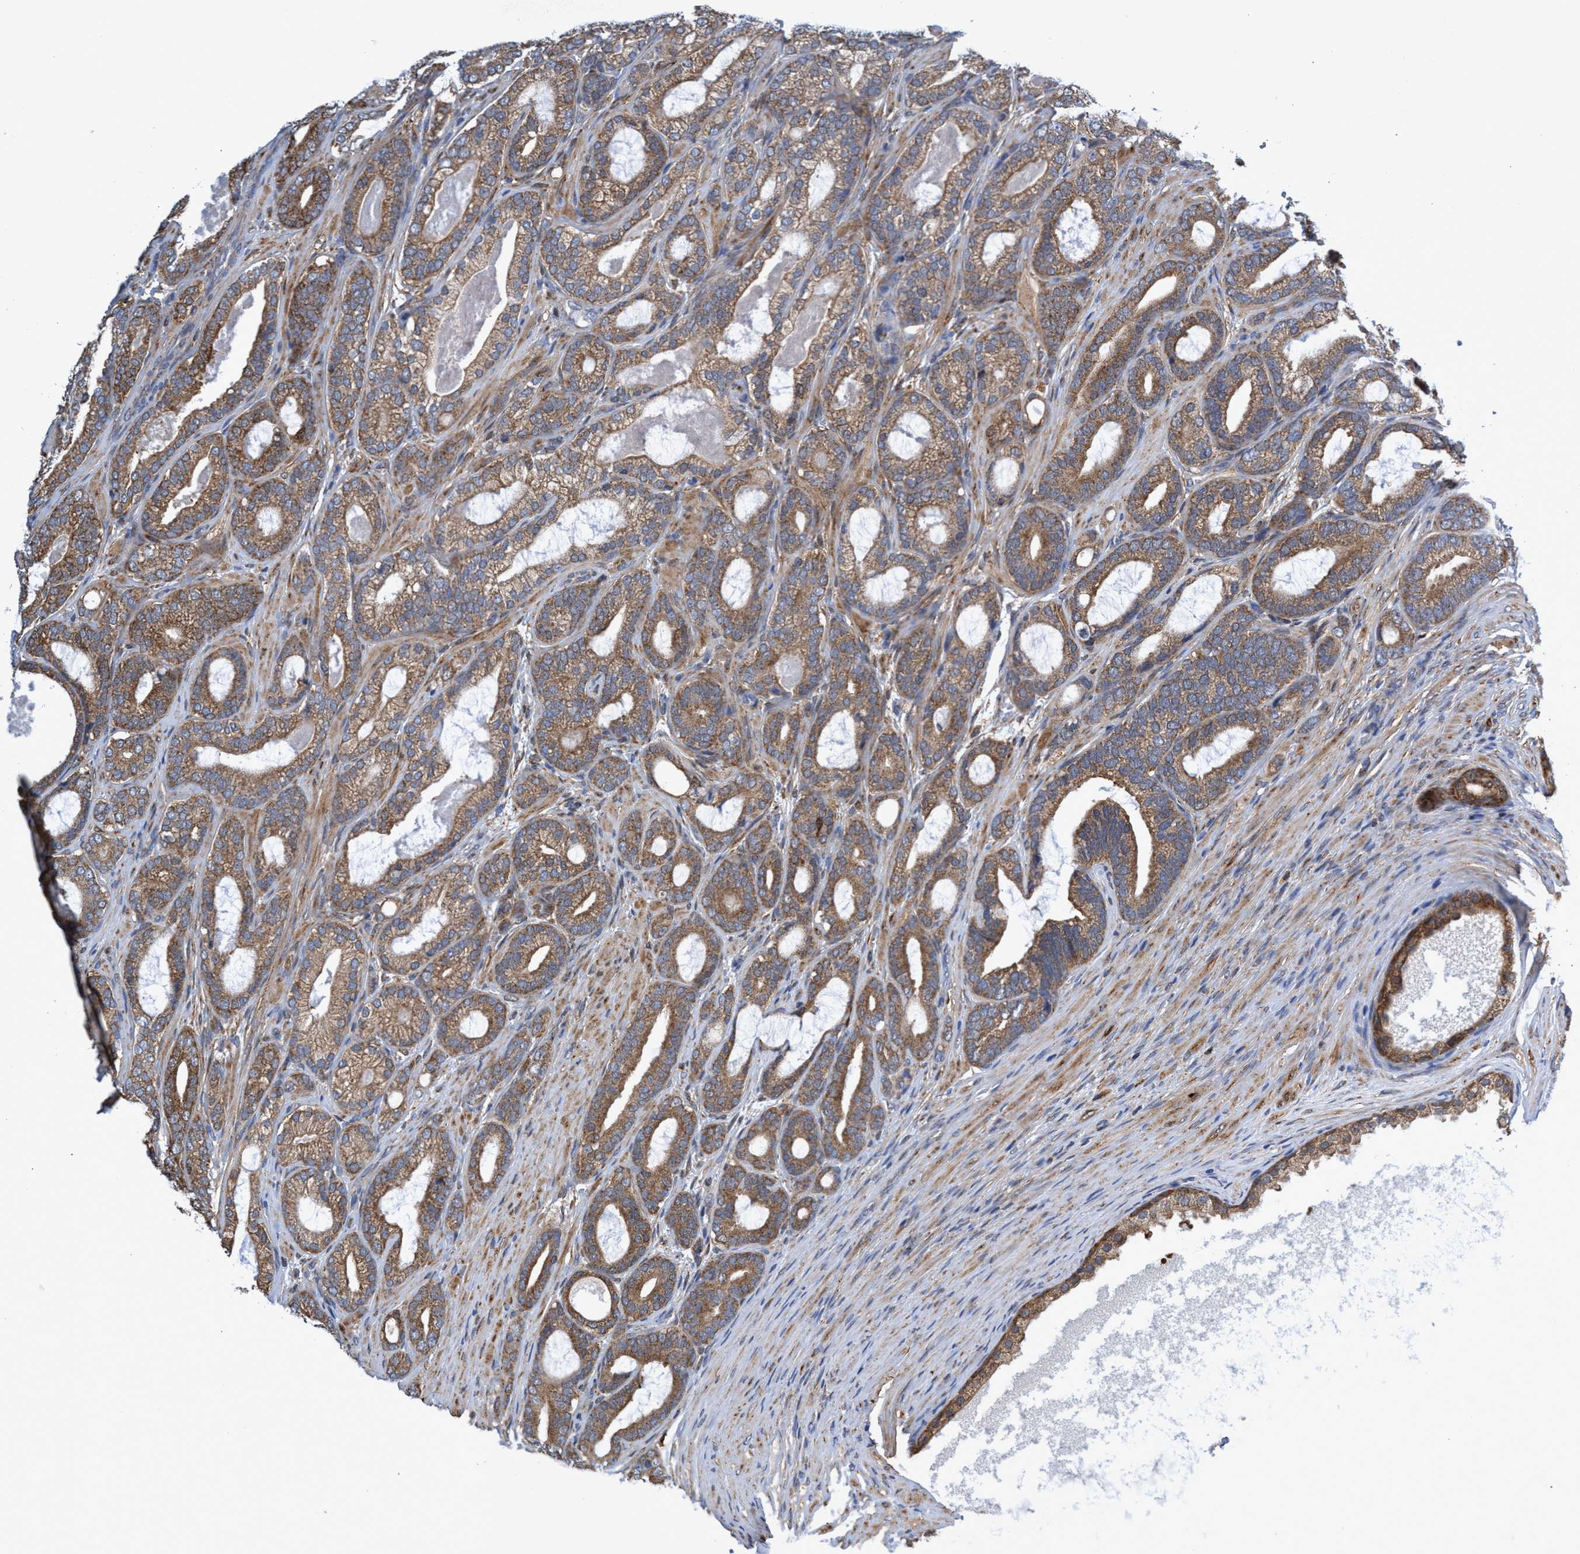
{"staining": {"intensity": "moderate", "quantity": ">75%", "location": "cytoplasmic/membranous"}, "tissue": "prostate cancer", "cell_type": "Tumor cells", "image_type": "cancer", "snomed": [{"axis": "morphology", "description": "Adenocarcinoma, High grade"}, {"axis": "topography", "description": "Prostate"}], "caption": "Protein staining by IHC reveals moderate cytoplasmic/membranous expression in about >75% of tumor cells in prostate cancer (high-grade adenocarcinoma).", "gene": "CRYZ", "patient": {"sex": "male", "age": 60}}